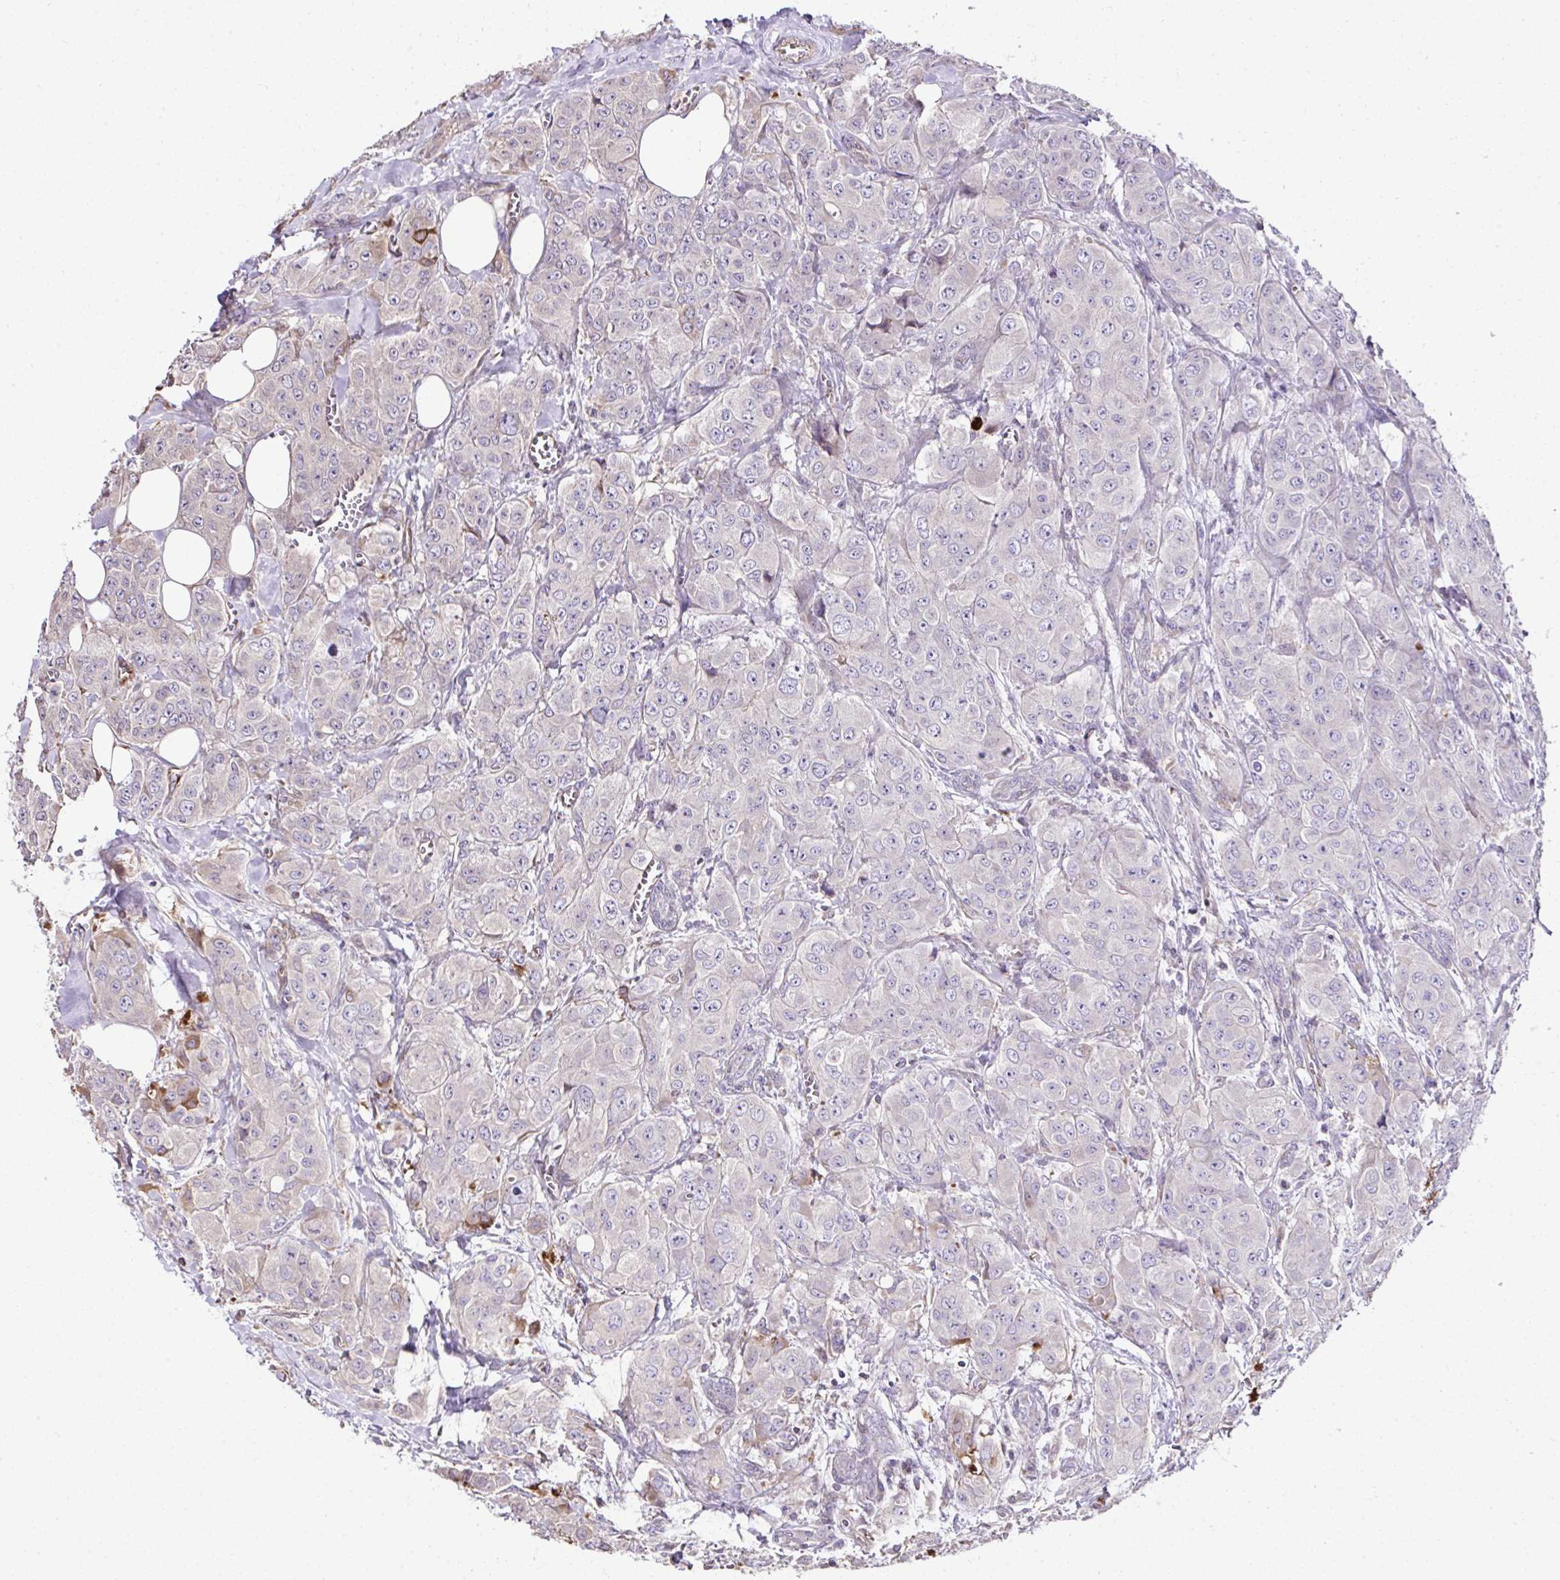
{"staining": {"intensity": "negative", "quantity": "none", "location": "none"}, "tissue": "breast cancer", "cell_type": "Tumor cells", "image_type": "cancer", "snomed": [{"axis": "morphology", "description": "Duct carcinoma"}, {"axis": "topography", "description": "Breast"}], "caption": "A histopathology image of human breast cancer is negative for staining in tumor cells.", "gene": "CCDC85C", "patient": {"sex": "female", "age": 43}}